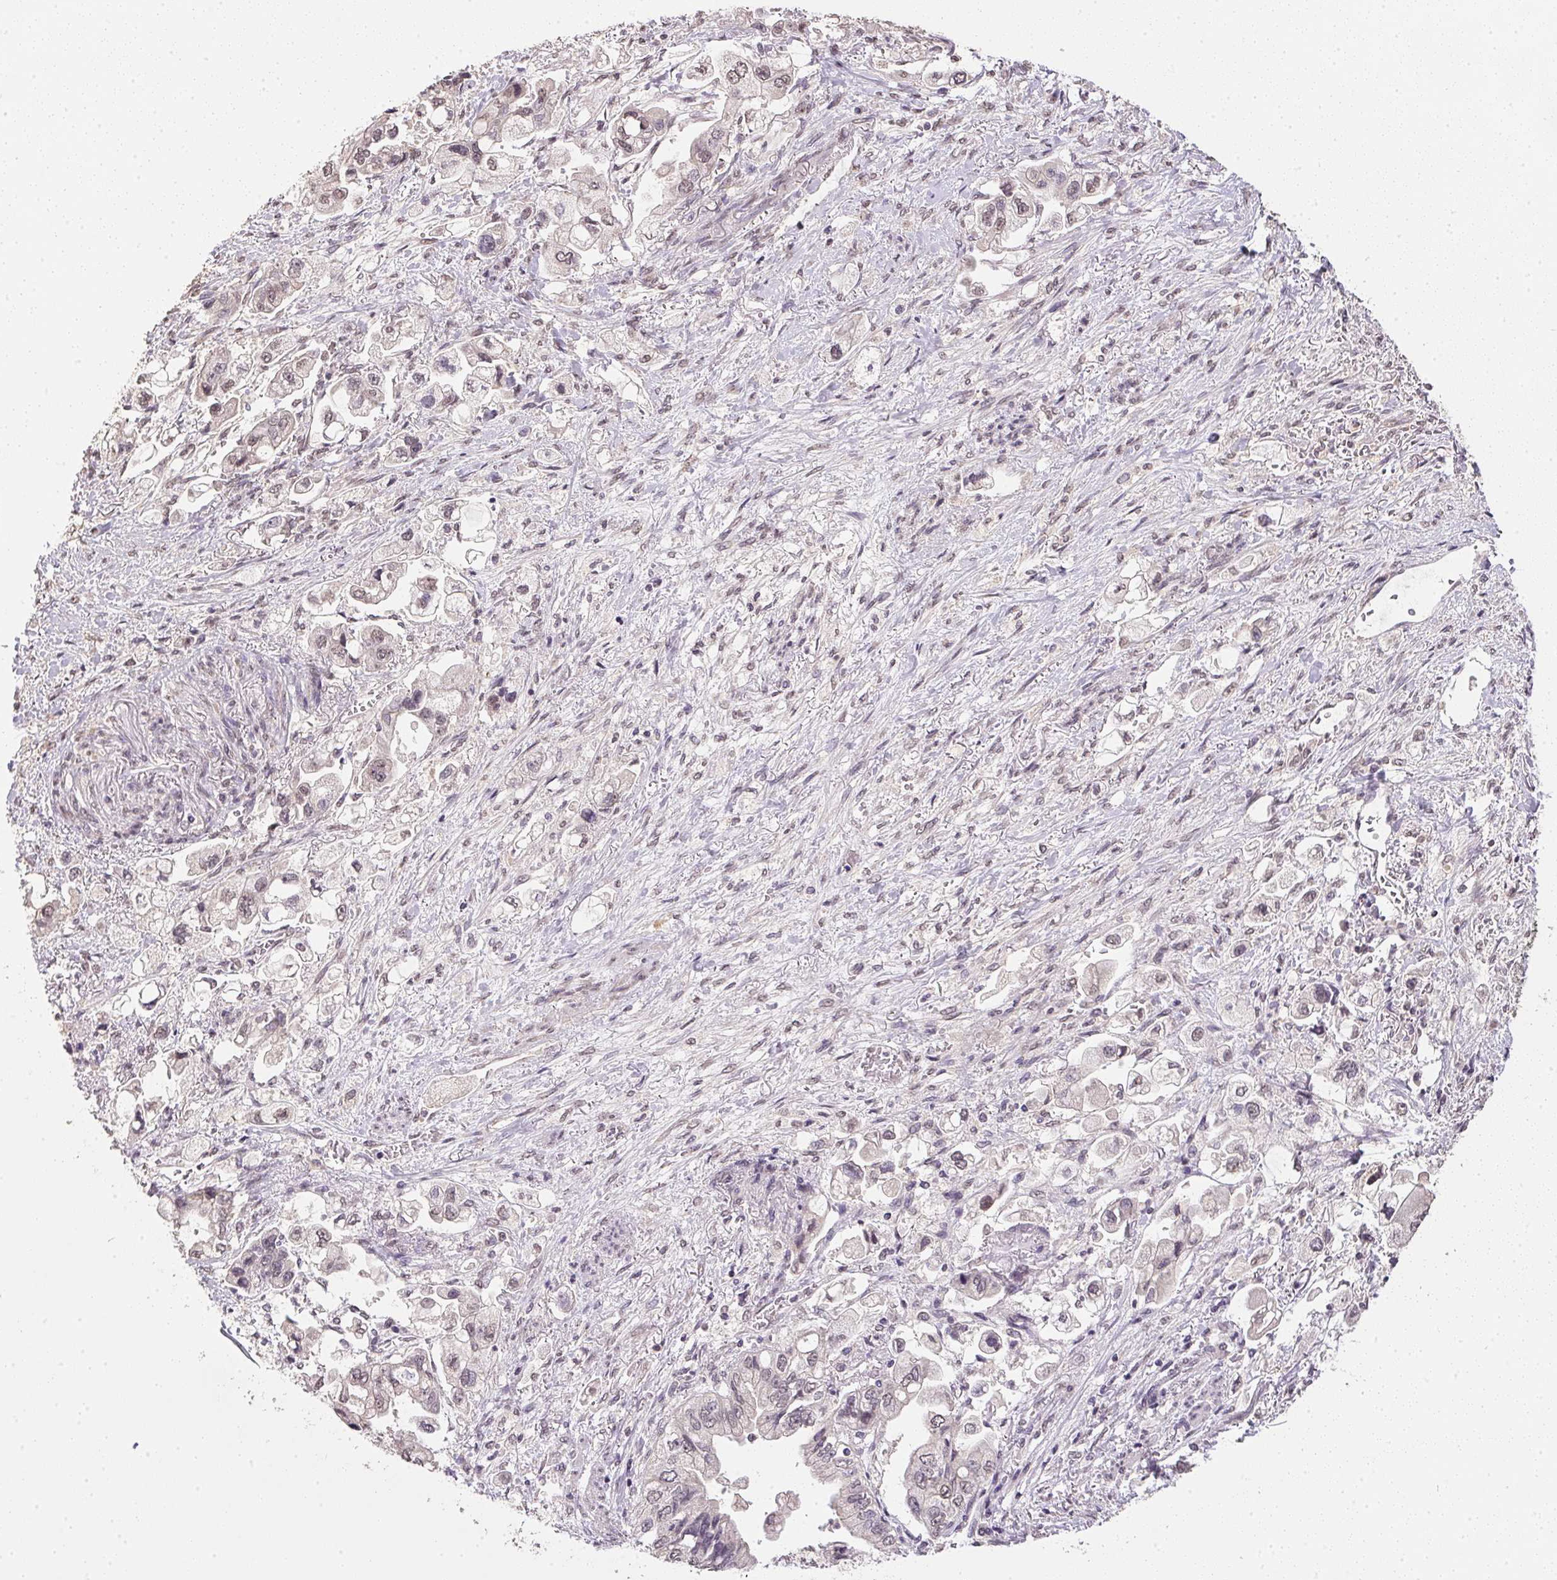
{"staining": {"intensity": "weak", "quantity": "<25%", "location": "nuclear"}, "tissue": "stomach cancer", "cell_type": "Tumor cells", "image_type": "cancer", "snomed": [{"axis": "morphology", "description": "Normal tissue, NOS"}, {"axis": "morphology", "description": "Adenocarcinoma, NOS"}, {"axis": "topography", "description": "Stomach"}], "caption": "Adenocarcinoma (stomach) was stained to show a protein in brown. There is no significant positivity in tumor cells.", "gene": "PPP4R4", "patient": {"sex": "male", "age": 62}}